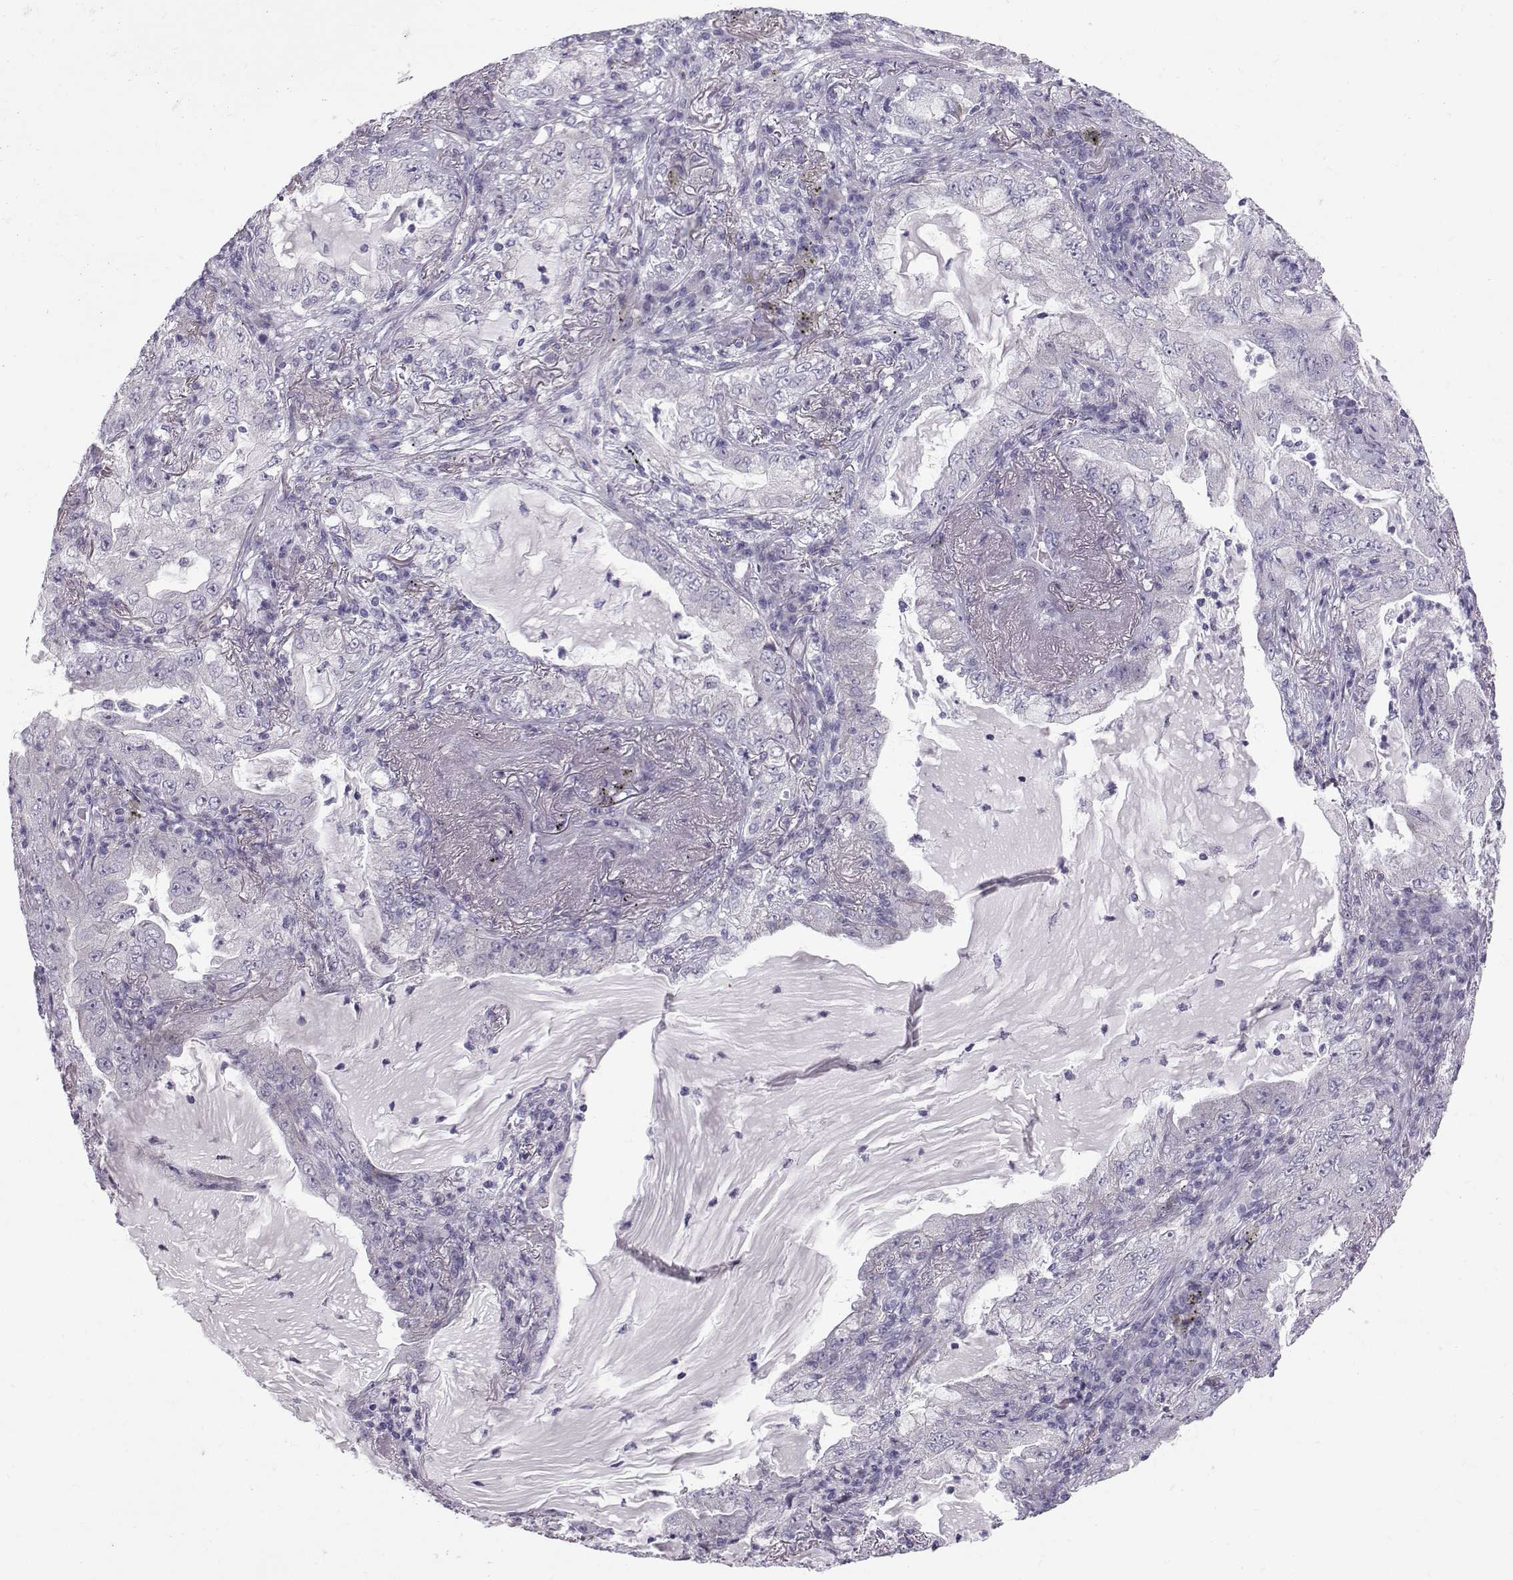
{"staining": {"intensity": "negative", "quantity": "none", "location": "none"}, "tissue": "lung cancer", "cell_type": "Tumor cells", "image_type": "cancer", "snomed": [{"axis": "morphology", "description": "Adenocarcinoma, NOS"}, {"axis": "topography", "description": "Lung"}], "caption": "Tumor cells show no significant expression in adenocarcinoma (lung).", "gene": "DMRT3", "patient": {"sex": "female", "age": 73}}